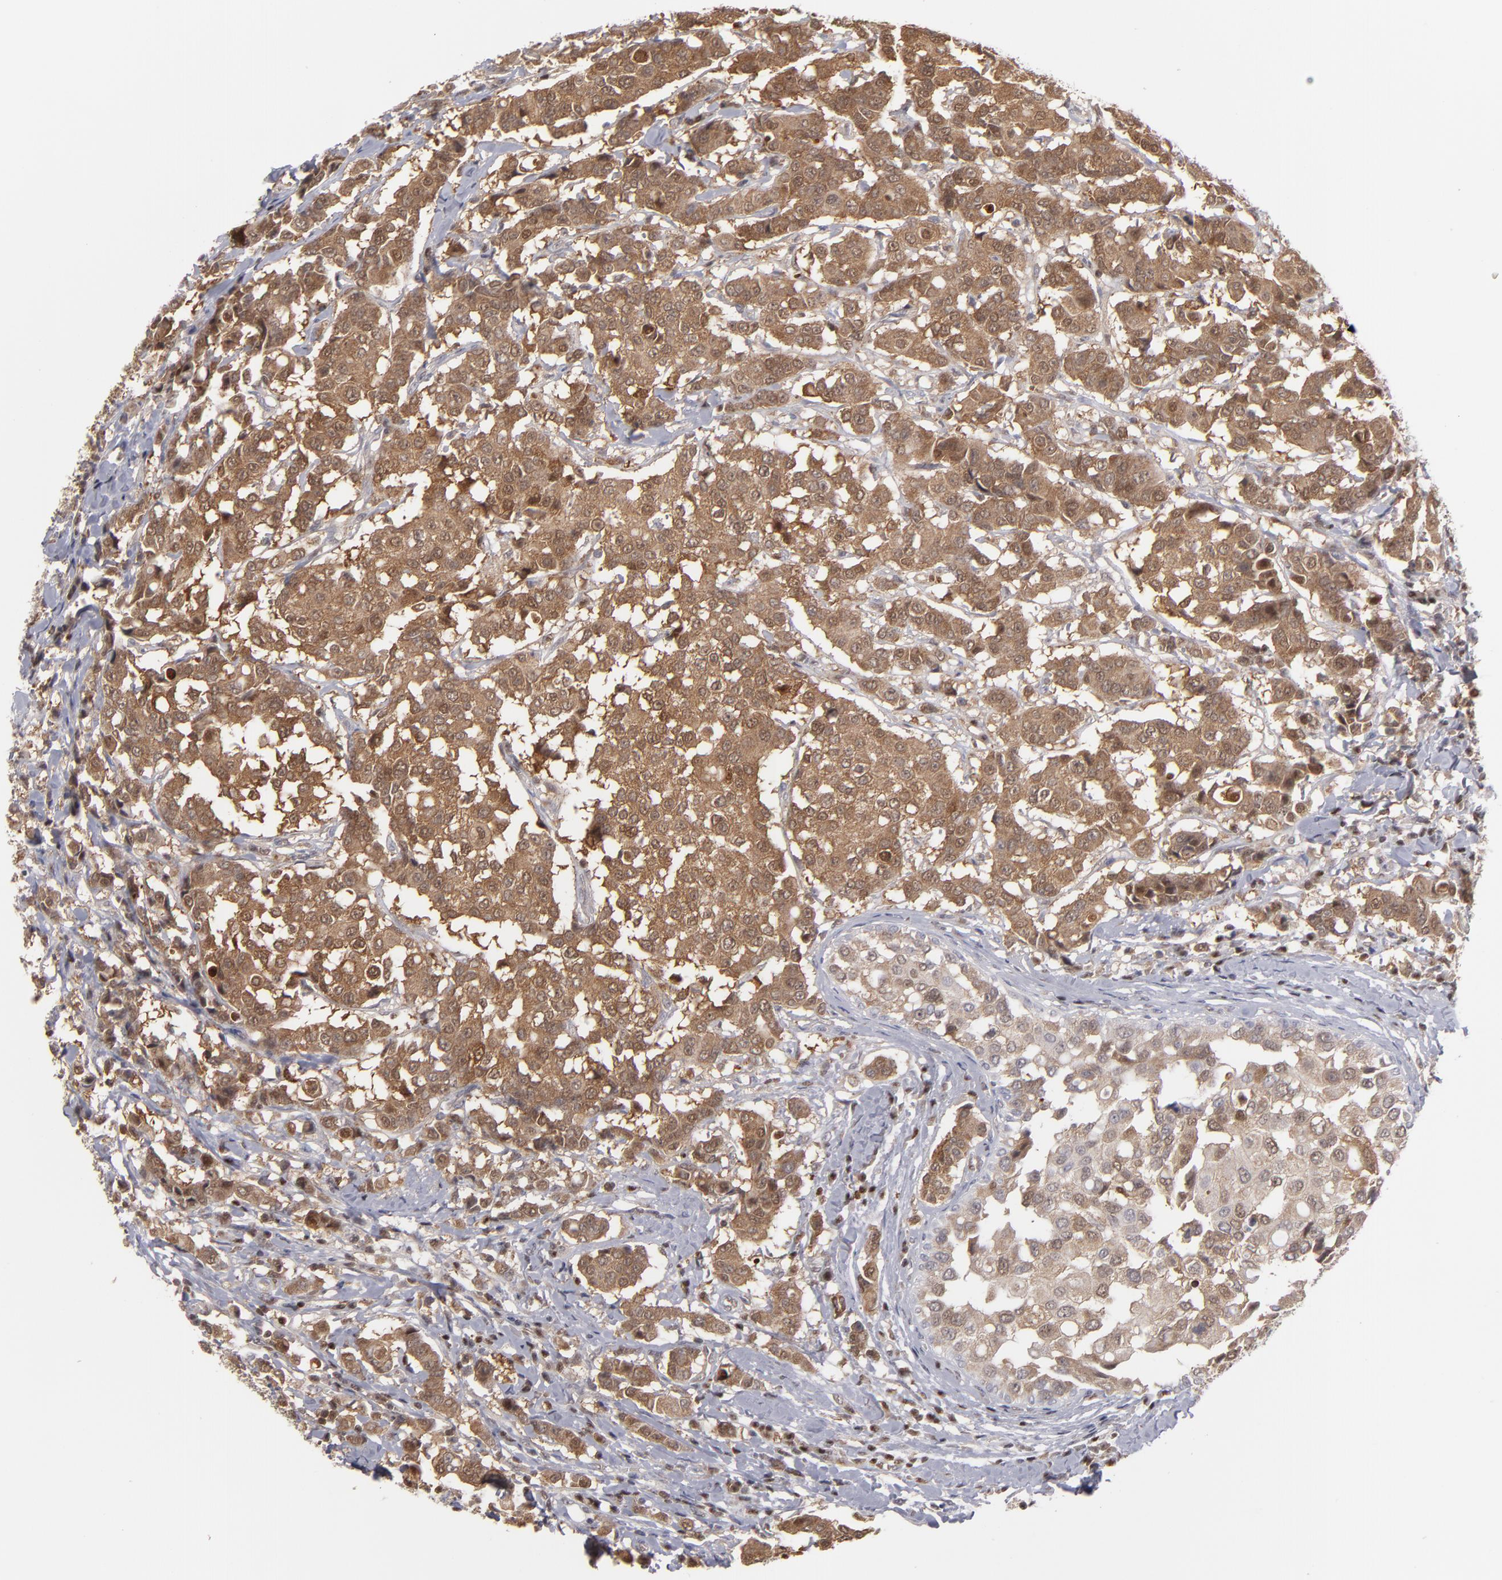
{"staining": {"intensity": "strong", "quantity": ">75%", "location": "cytoplasmic/membranous,nuclear"}, "tissue": "breast cancer", "cell_type": "Tumor cells", "image_type": "cancer", "snomed": [{"axis": "morphology", "description": "Duct carcinoma"}, {"axis": "topography", "description": "Breast"}], "caption": "Breast cancer (infiltrating ductal carcinoma) was stained to show a protein in brown. There is high levels of strong cytoplasmic/membranous and nuclear staining in about >75% of tumor cells. Using DAB (3,3'-diaminobenzidine) (brown) and hematoxylin (blue) stains, captured at high magnification using brightfield microscopy.", "gene": "GSR", "patient": {"sex": "female", "age": 27}}